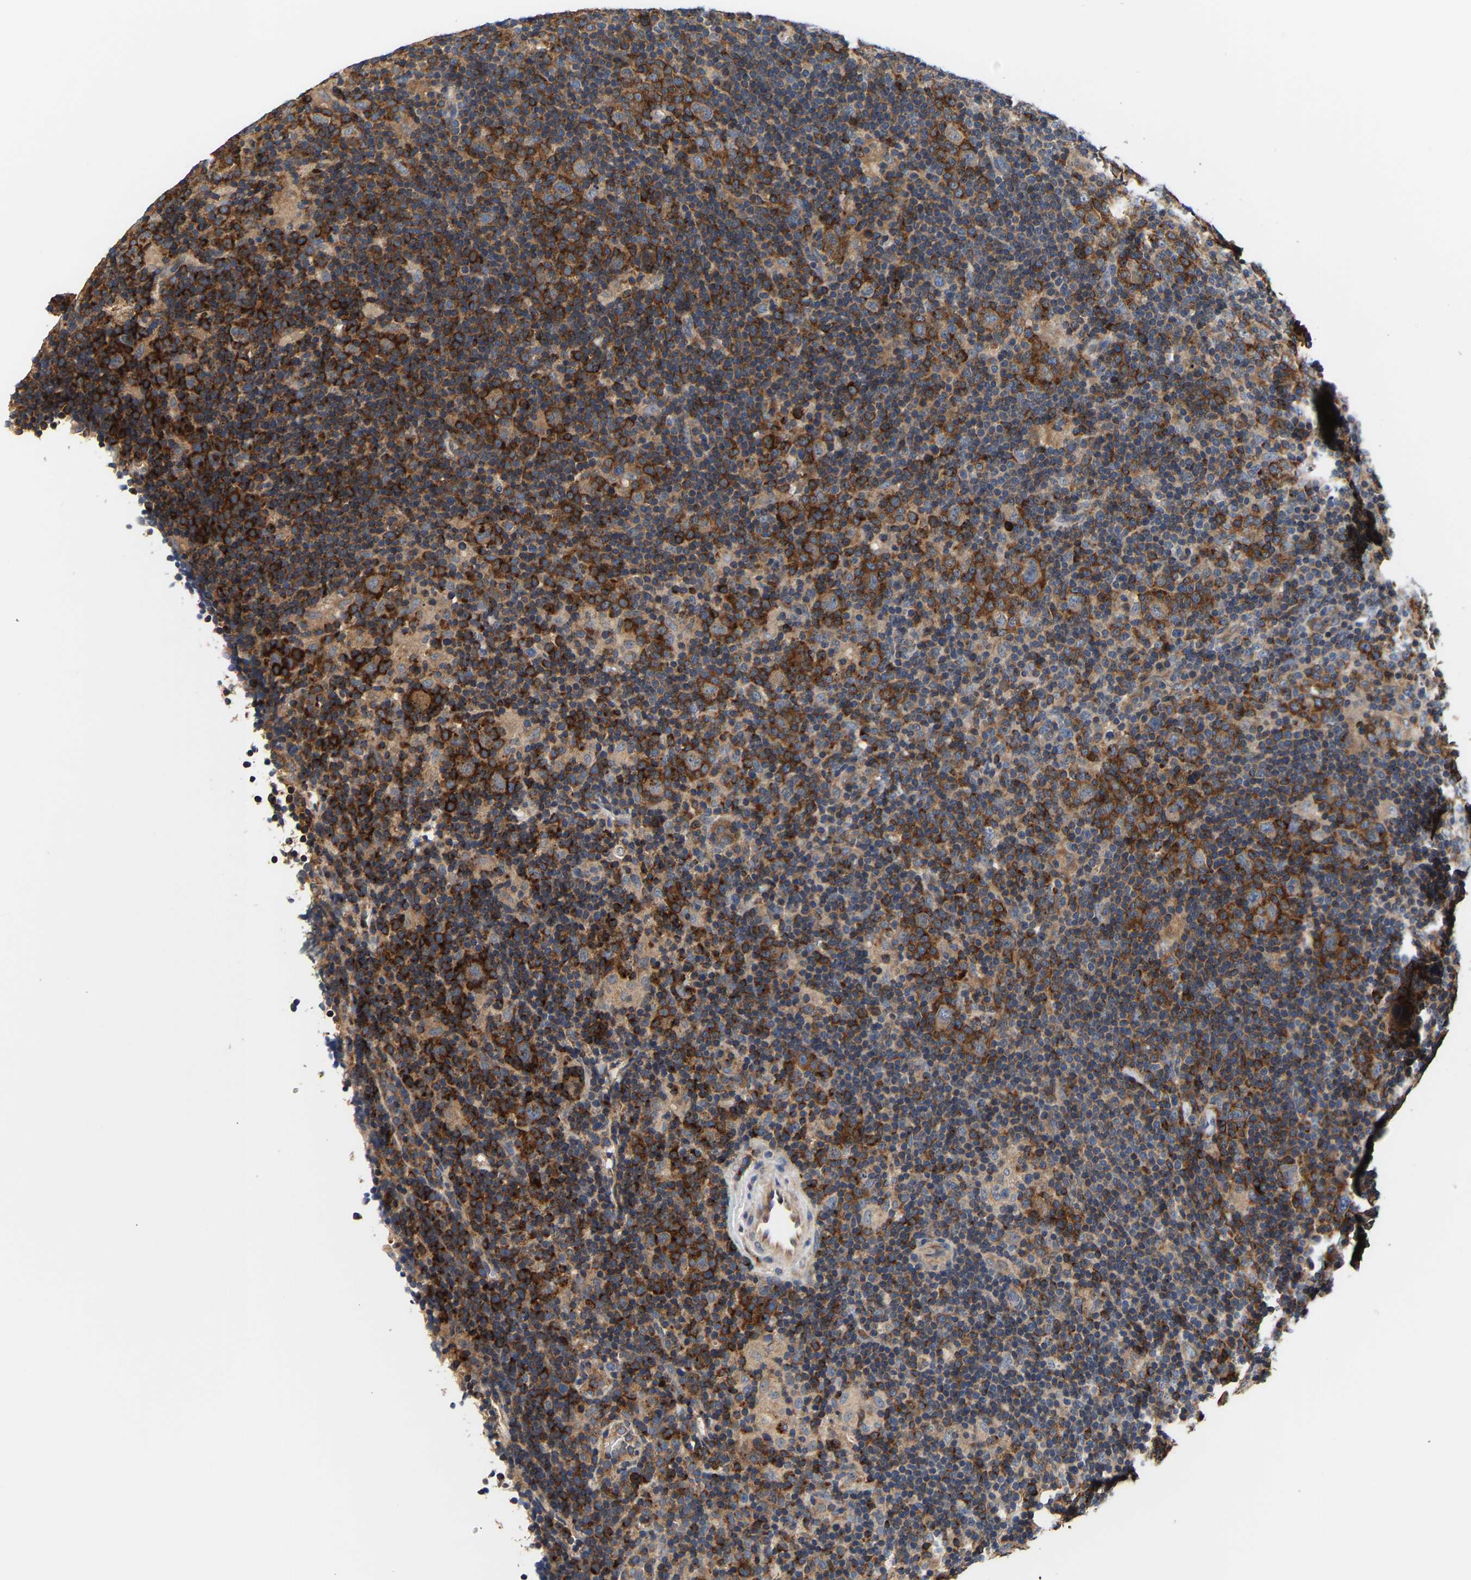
{"staining": {"intensity": "moderate", "quantity": "25%-75%", "location": "cytoplasmic/membranous"}, "tissue": "lymphoma", "cell_type": "Tumor cells", "image_type": "cancer", "snomed": [{"axis": "morphology", "description": "Hodgkin's disease, NOS"}, {"axis": "topography", "description": "Lymph node"}], "caption": "Immunohistochemical staining of Hodgkin's disease displays moderate cytoplasmic/membranous protein expression in approximately 25%-75% of tumor cells. The staining was performed using DAB (3,3'-diaminobenzidine) to visualize the protein expression in brown, while the nuclei were stained in blue with hematoxylin (Magnification: 20x).", "gene": "LRBA", "patient": {"sex": "female", "age": 57}}